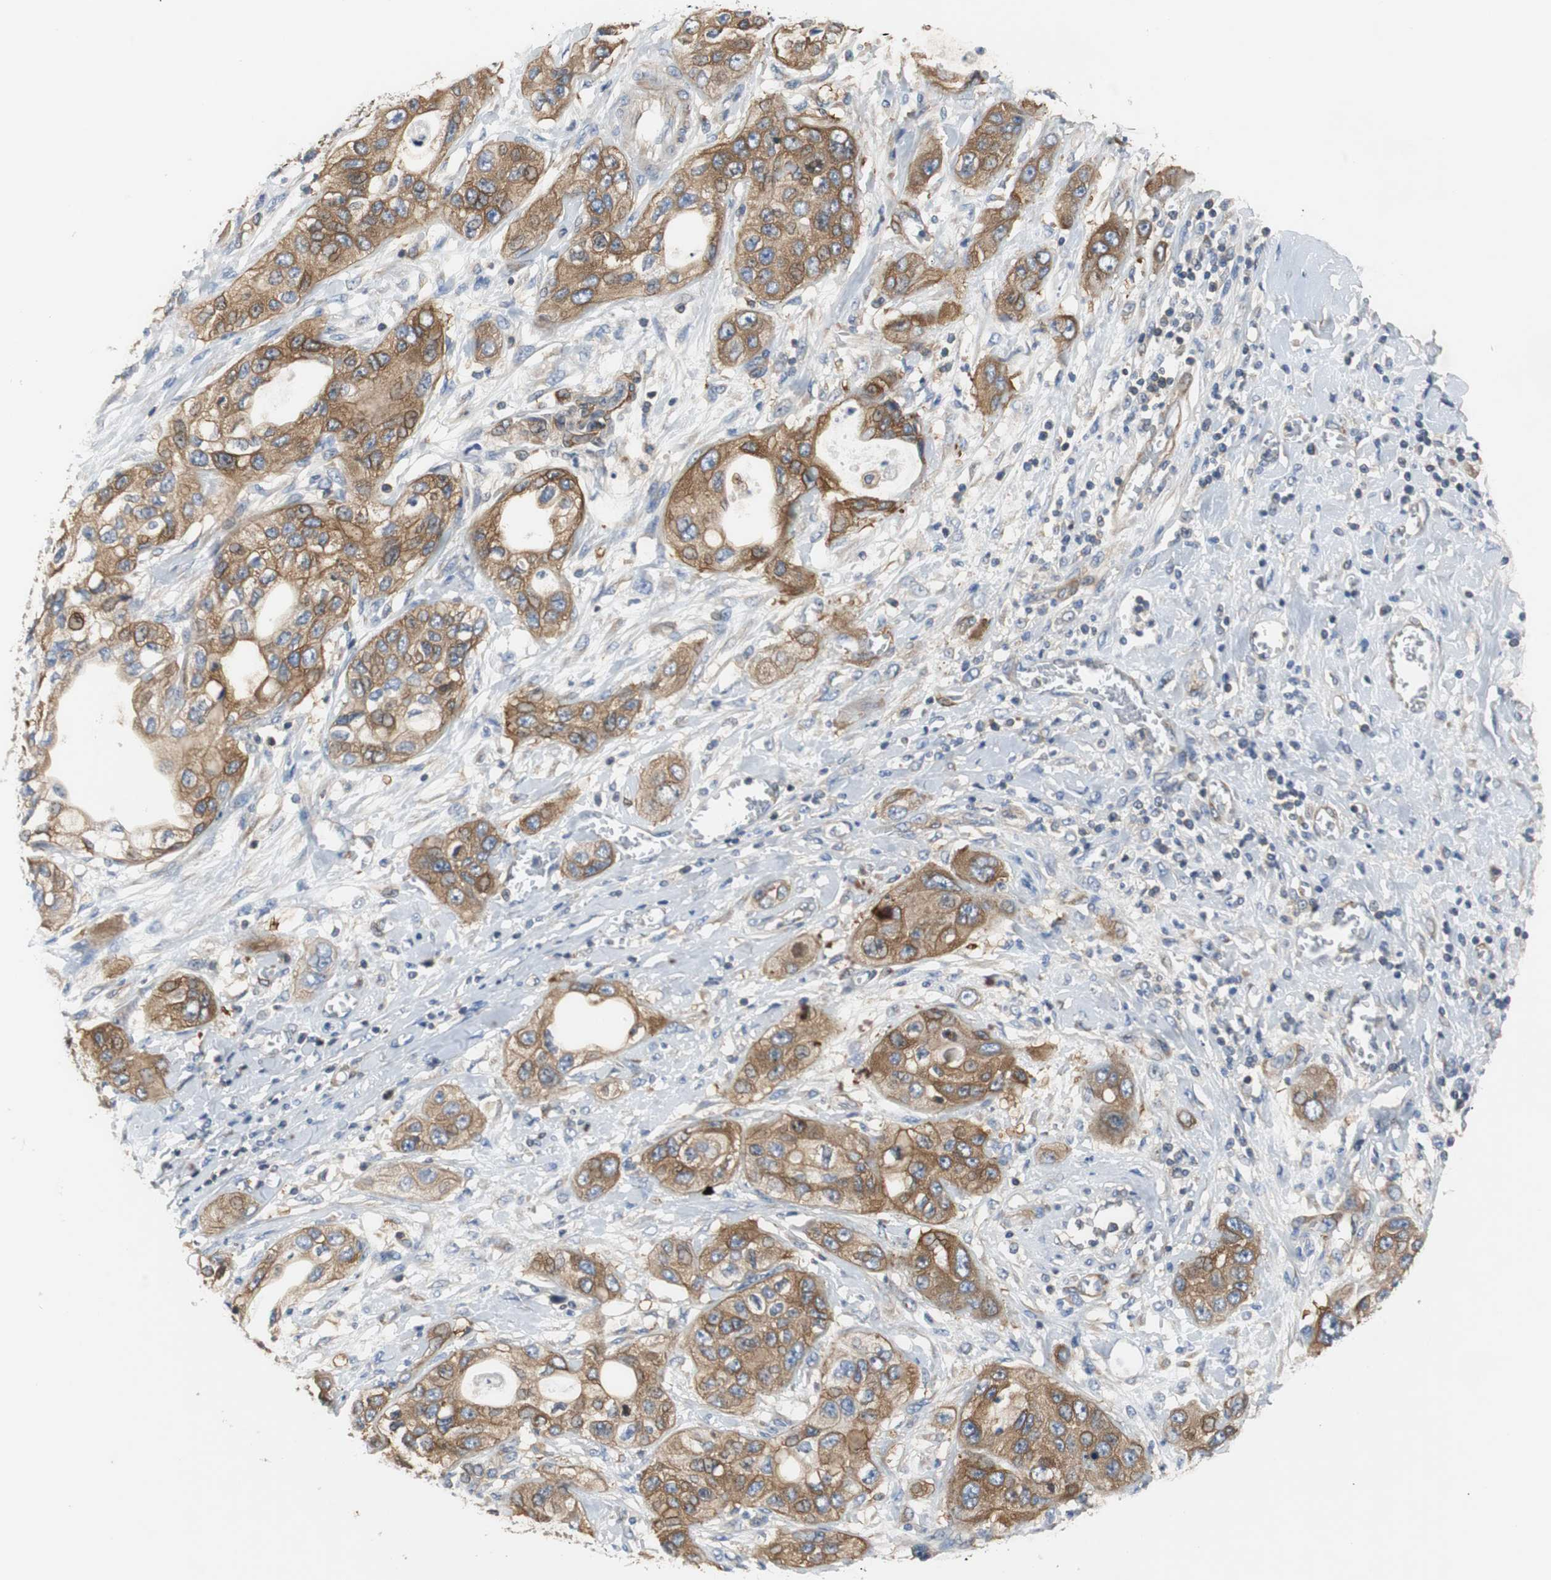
{"staining": {"intensity": "strong", "quantity": ">75%", "location": "cytoplasmic/membranous"}, "tissue": "pancreatic cancer", "cell_type": "Tumor cells", "image_type": "cancer", "snomed": [{"axis": "morphology", "description": "Adenocarcinoma, NOS"}, {"axis": "topography", "description": "Pancreas"}], "caption": "Immunohistochemistry histopathology image of neoplastic tissue: pancreatic cancer (adenocarcinoma) stained using immunohistochemistry exhibits high levels of strong protein expression localized specifically in the cytoplasmic/membranous of tumor cells, appearing as a cytoplasmic/membranous brown color.", "gene": "GYS1", "patient": {"sex": "female", "age": 70}}